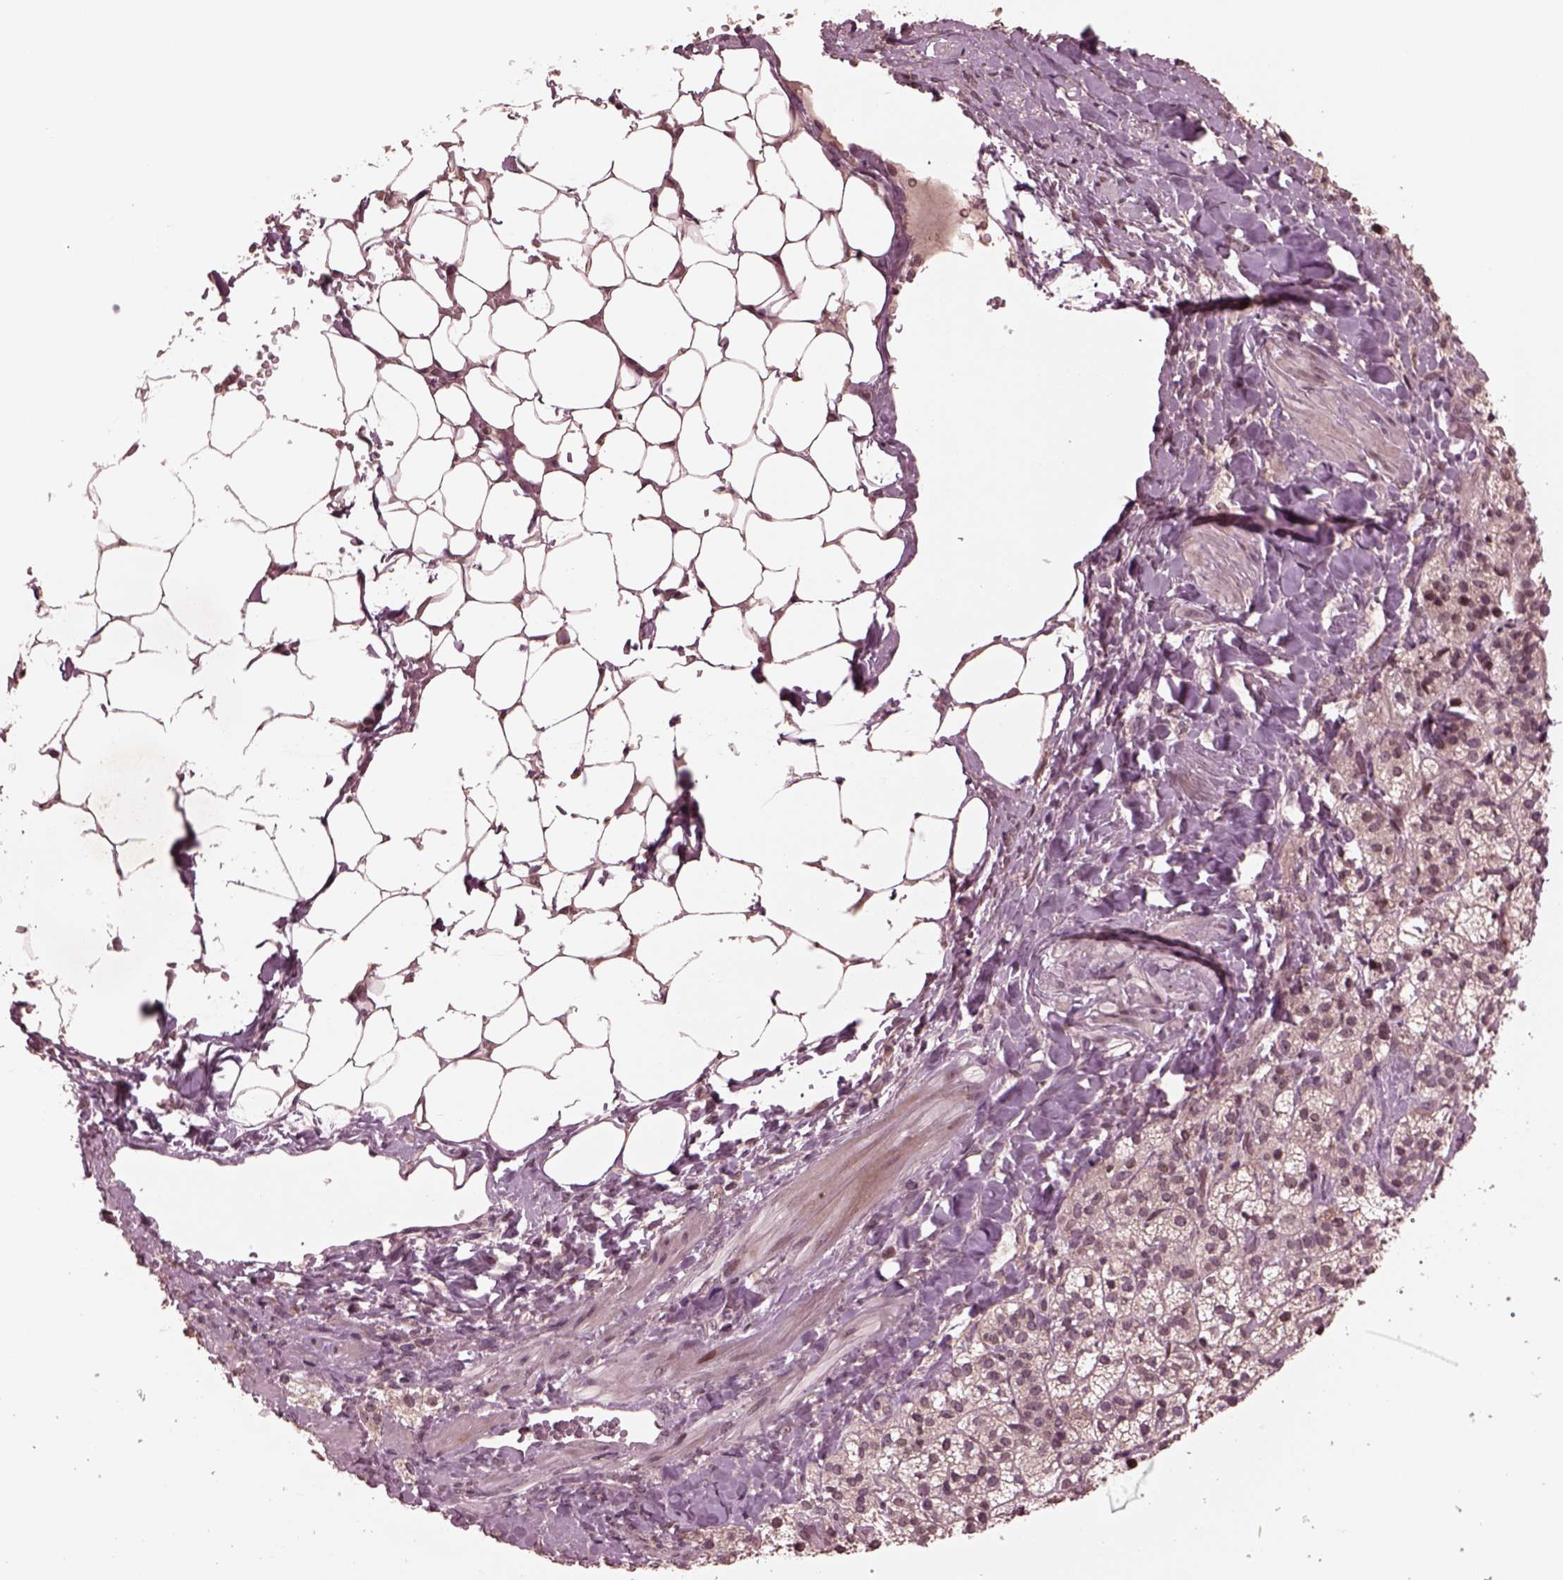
{"staining": {"intensity": "weak", "quantity": "25%-75%", "location": "cytoplasmic/membranous,nuclear"}, "tissue": "adrenal gland", "cell_type": "Glandular cells", "image_type": "normal", "snomed": [{"axis": "morphology", "description": "Normal tissue, NOS"}, {"axis": "topography", "description": "Adrenal gland"}], "caption": "Approximately 25%-75% of glandular cells in benign adrenal gland show weak cytoplasmic/membranous,nuclear protein expression as visualized by brown immunohistochemical staining.", "gene": "NAP1L5", "patient": {"sex": "male", "age": 53}}